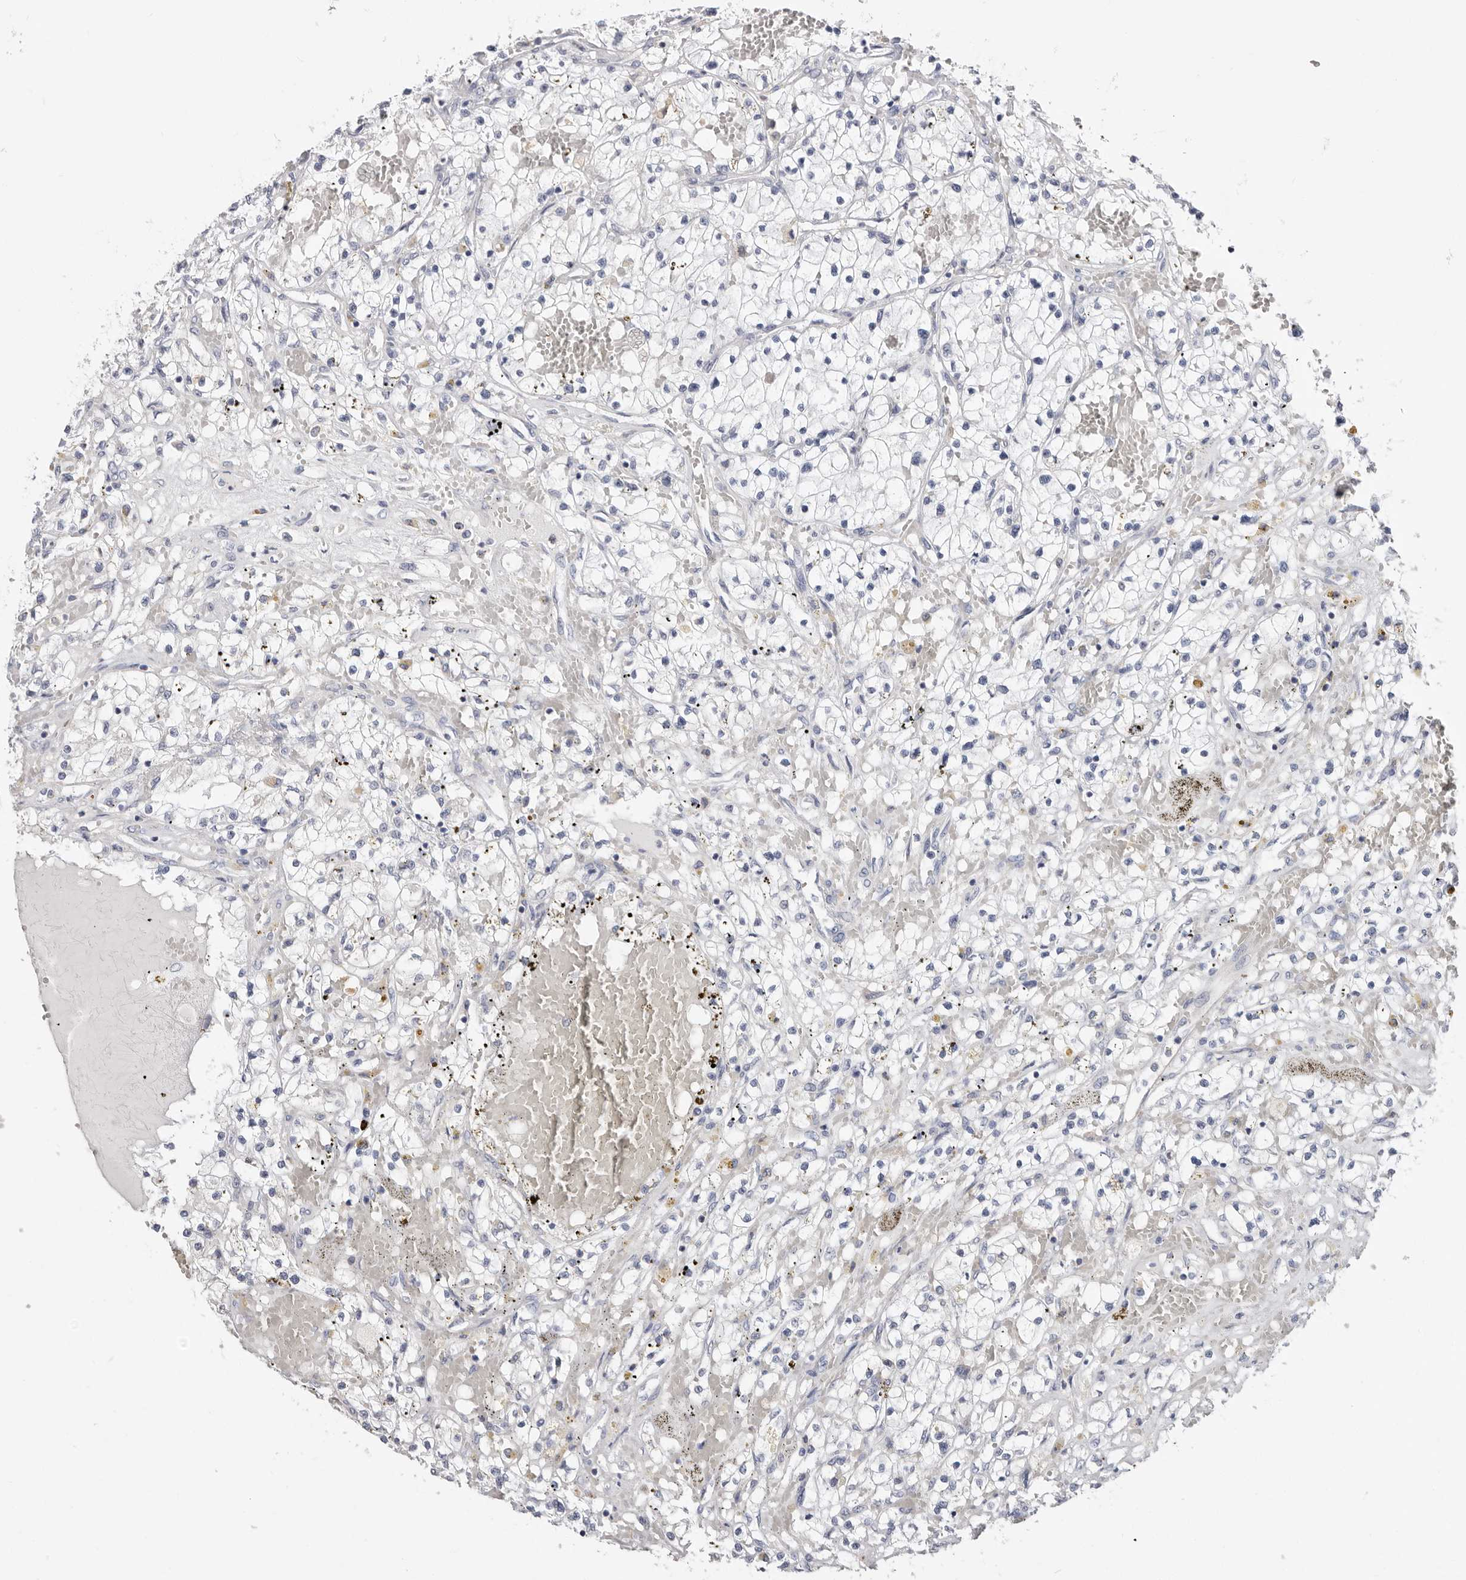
{"staining": {"intensity": "weak", "quantity": "<25%", "location": "cytoplasmic/membranous"}, "tissue": "renal cancer", "cell_type": "Tumor cells", "image_type": "cancer", "snomed": [{"axis": "morphology", "description": "Normal tissue, NOS"}, {"axis": "morphology", "description": "Adenocarcinoma, NOS"}, {"axis": "topography", "description": "Kidney"}], "caption": "The histopathology image demonstrates no staining of tumor cells in renal adenocarcinoma.", "gene": "RSPO2", "patient": {"sex": "male", "age": 68}}